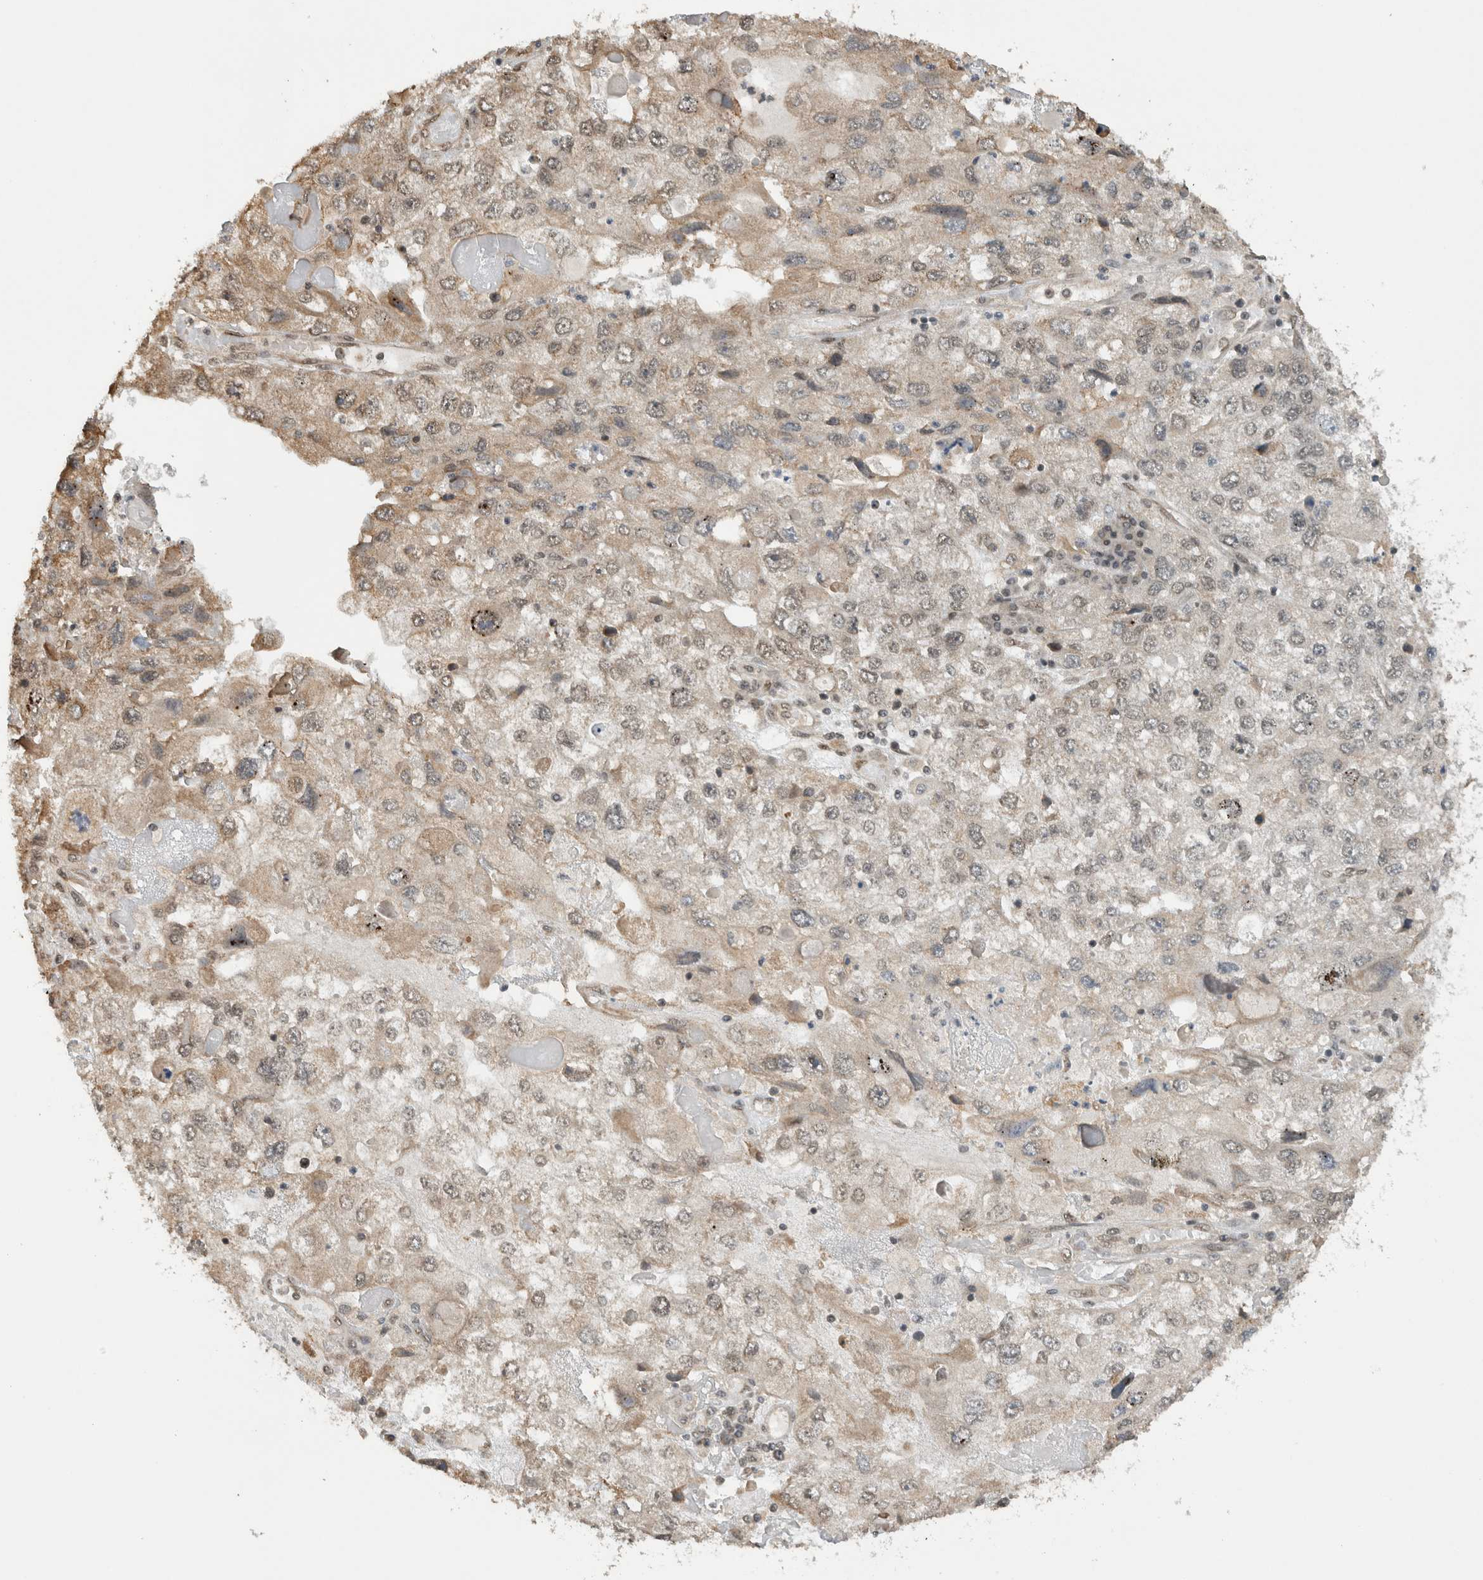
{"staining": {"intensity": "weak", "quantity": ">75%", "location": "nuclear"}, "tissue": "endometrial cancer", "cell_type": "Tumor cells", "image_type": "cancer", "snomed": [{"axis": "morphology", "description": "Adenocarcinoma, NOS"}, {"axis": "topography", "description": "Endometrium"}], "caption": "Endometrial cancer (adenocarcinoma) stained for a protein (brown) displays weak nuclear positive positivity in approximately >75% of tumor cells.", "gene": "C1orf21", "patient": {"sex": "female", "age": 49}}